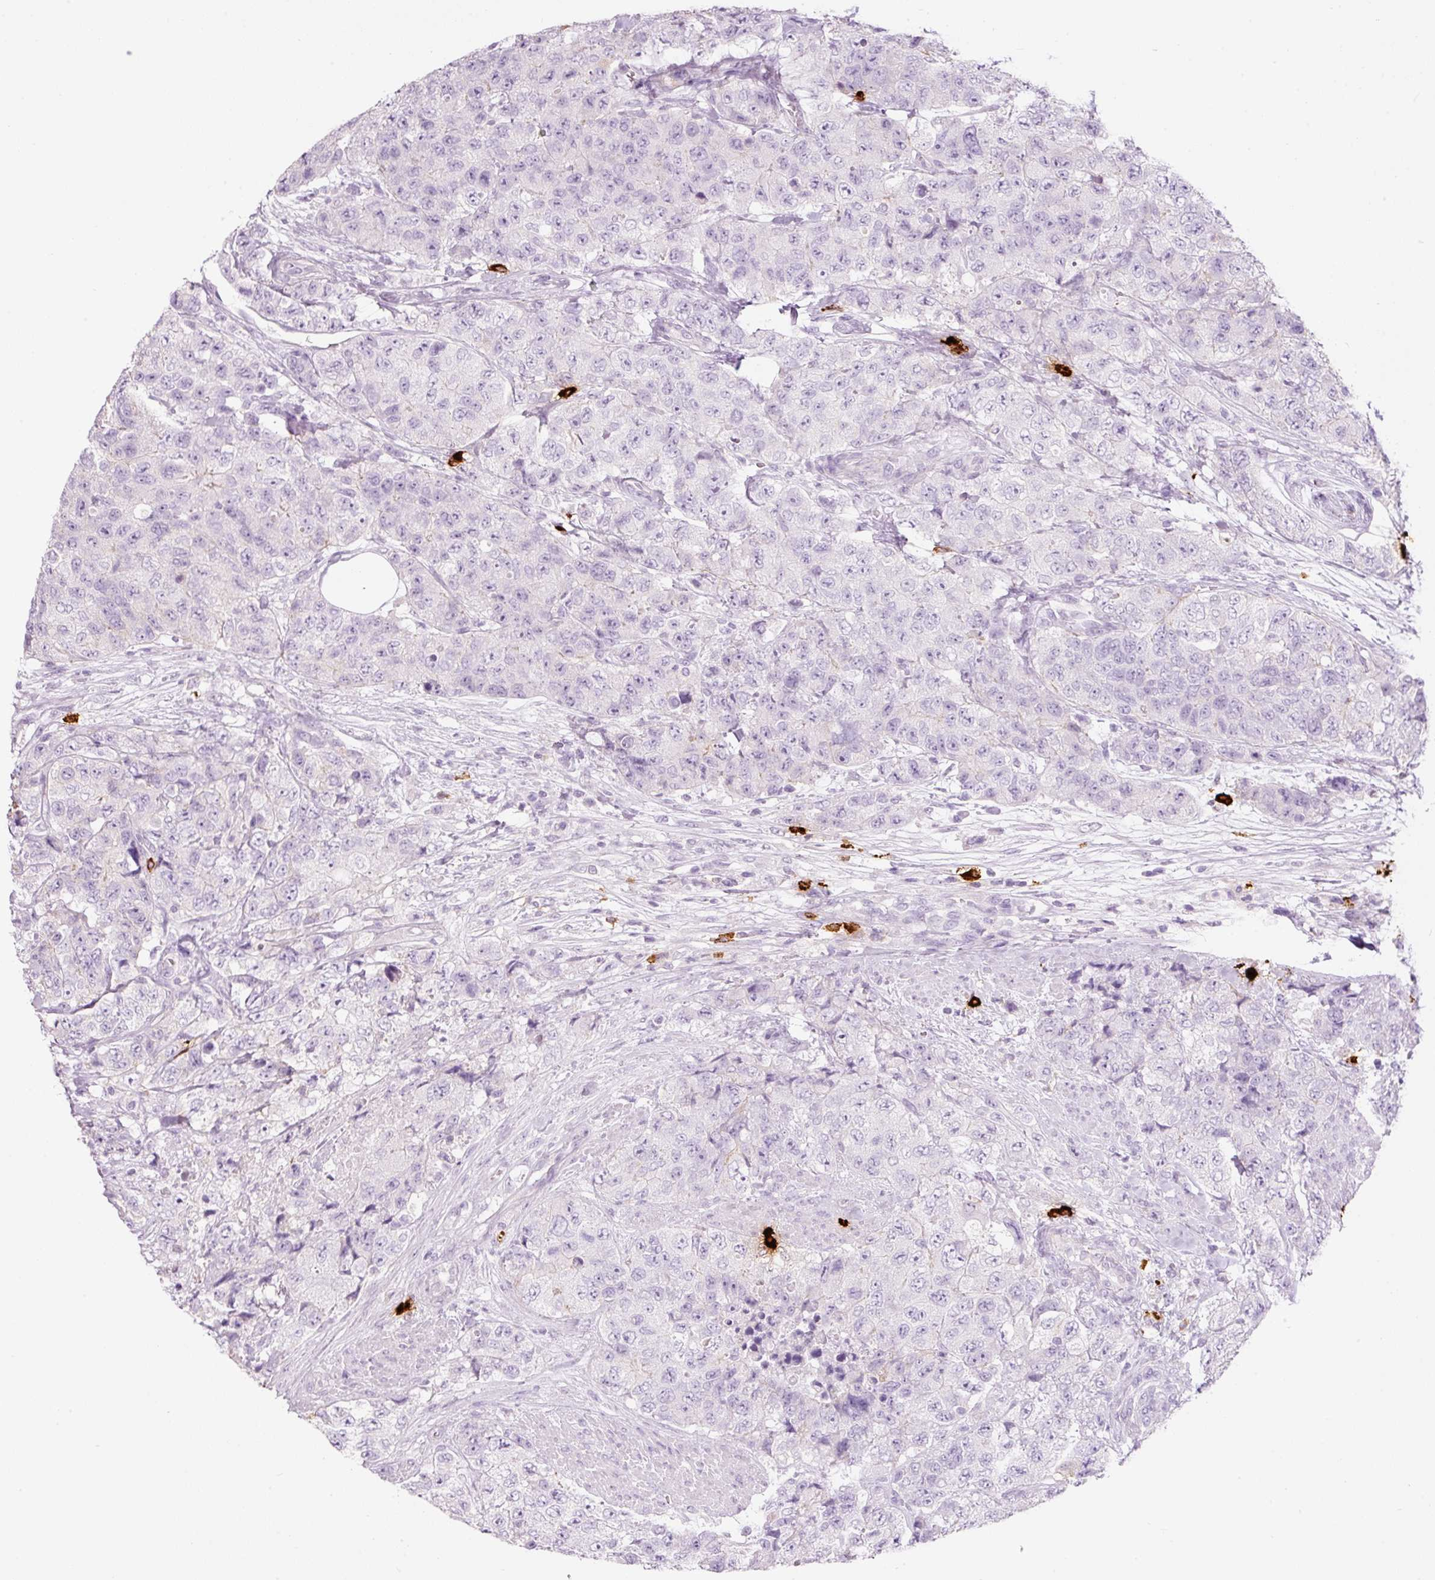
{"staining": {"intensity": "negative", "quantity": "none", "location": "none"}, "tissue": "urothelial cancer", "cell_type": "Tumor cells", "image_type": "cancer", "snomed": [{"axis": "morphology", "description": "Urothelial carcinoma, High grade"}, {"axis": "topography", "description": "Urinary bladder"}], "caption": "DAB immunohistochemical staining of high-grade urothelial carcinoma shows no significant expression in tumor cells.", "gene": "CMA1", "patient": {"sex": "female", "age": 78}}